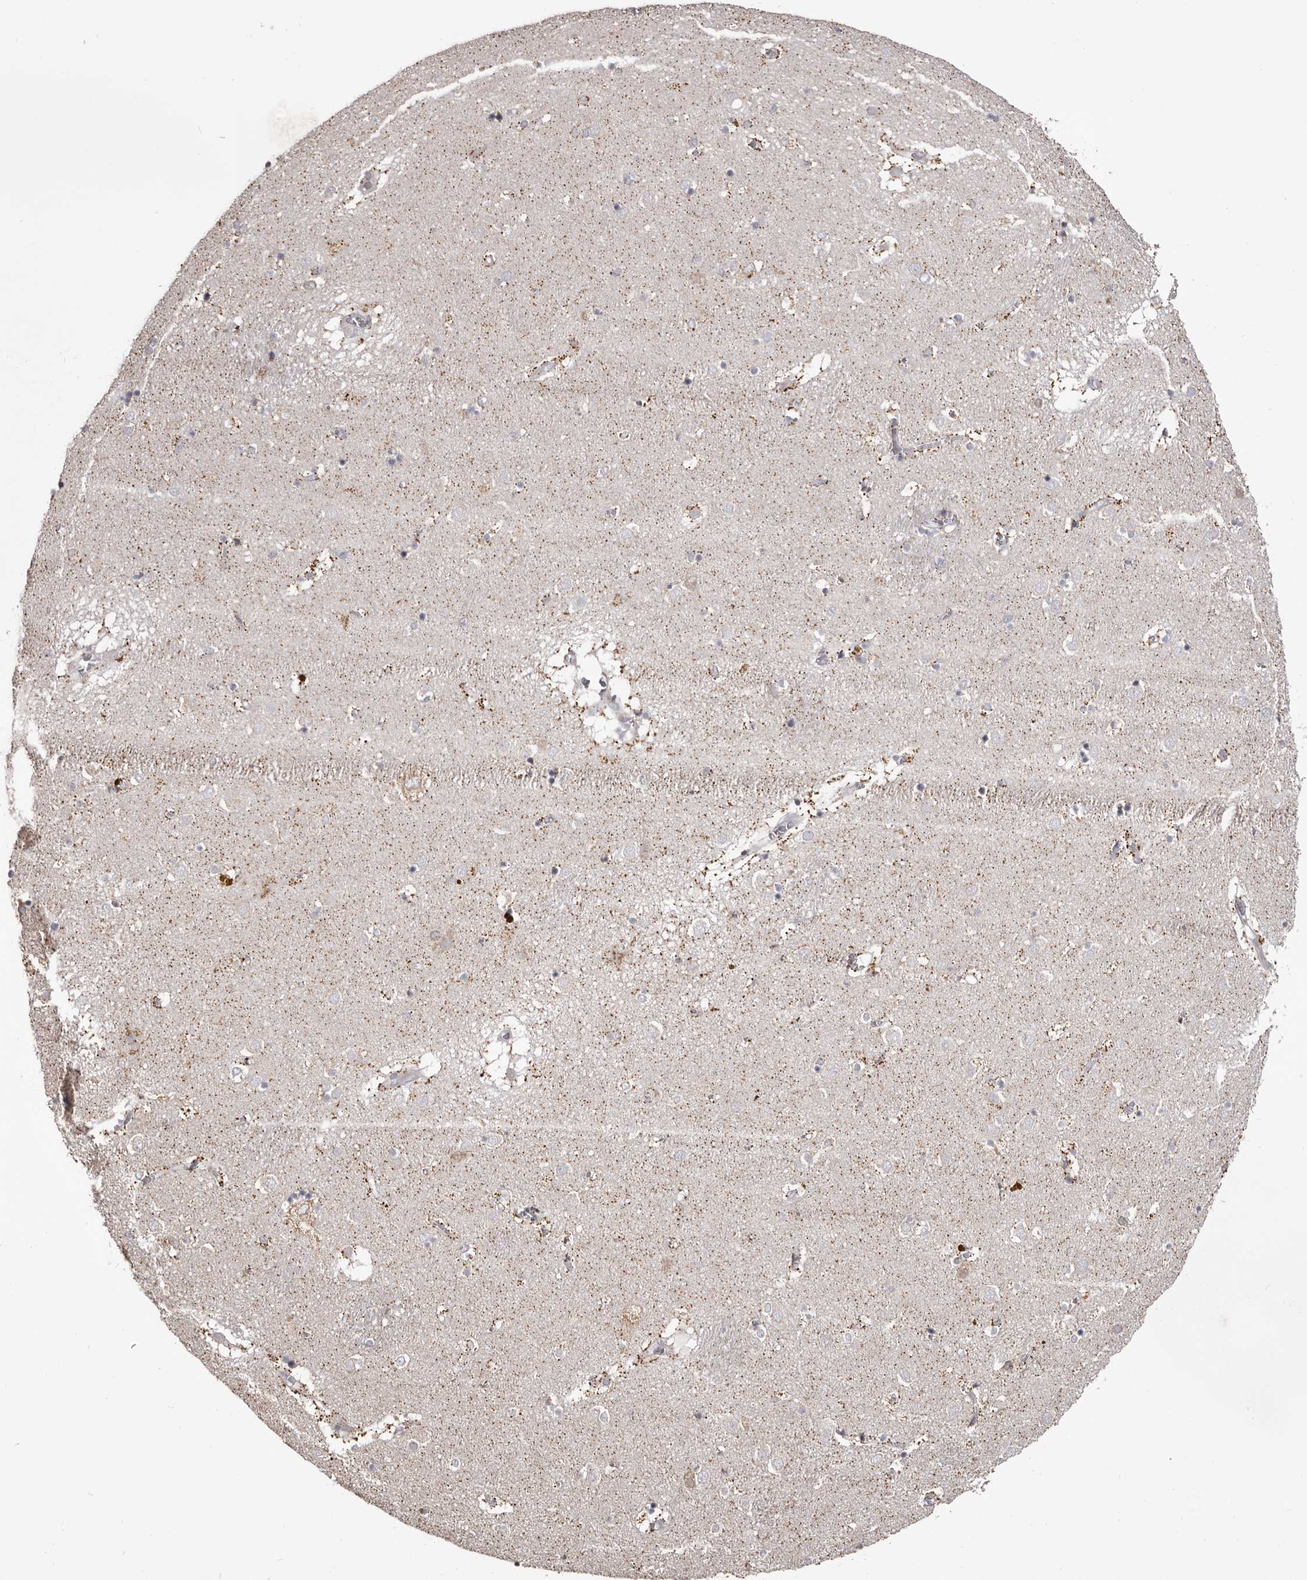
{"staining": {"intensity": "weak", "quantity": "<25%", "location": "cytoplasmic/membranous"}, "tissue": "caudate", "cell_type": "Glial cells", "image_type": "normal", "snomed": [{"axis": "morphology", "description": "Normal tissue, NOS"}, {"axis": "topography", "description": "Lateral ventricle wall"}], "caption": "This is an immunohistochemistry micrograph of benign caudate. There is no expression in glial cells.", "gene": "PIGX", "patient": {"sex": "male", "age": 70}}